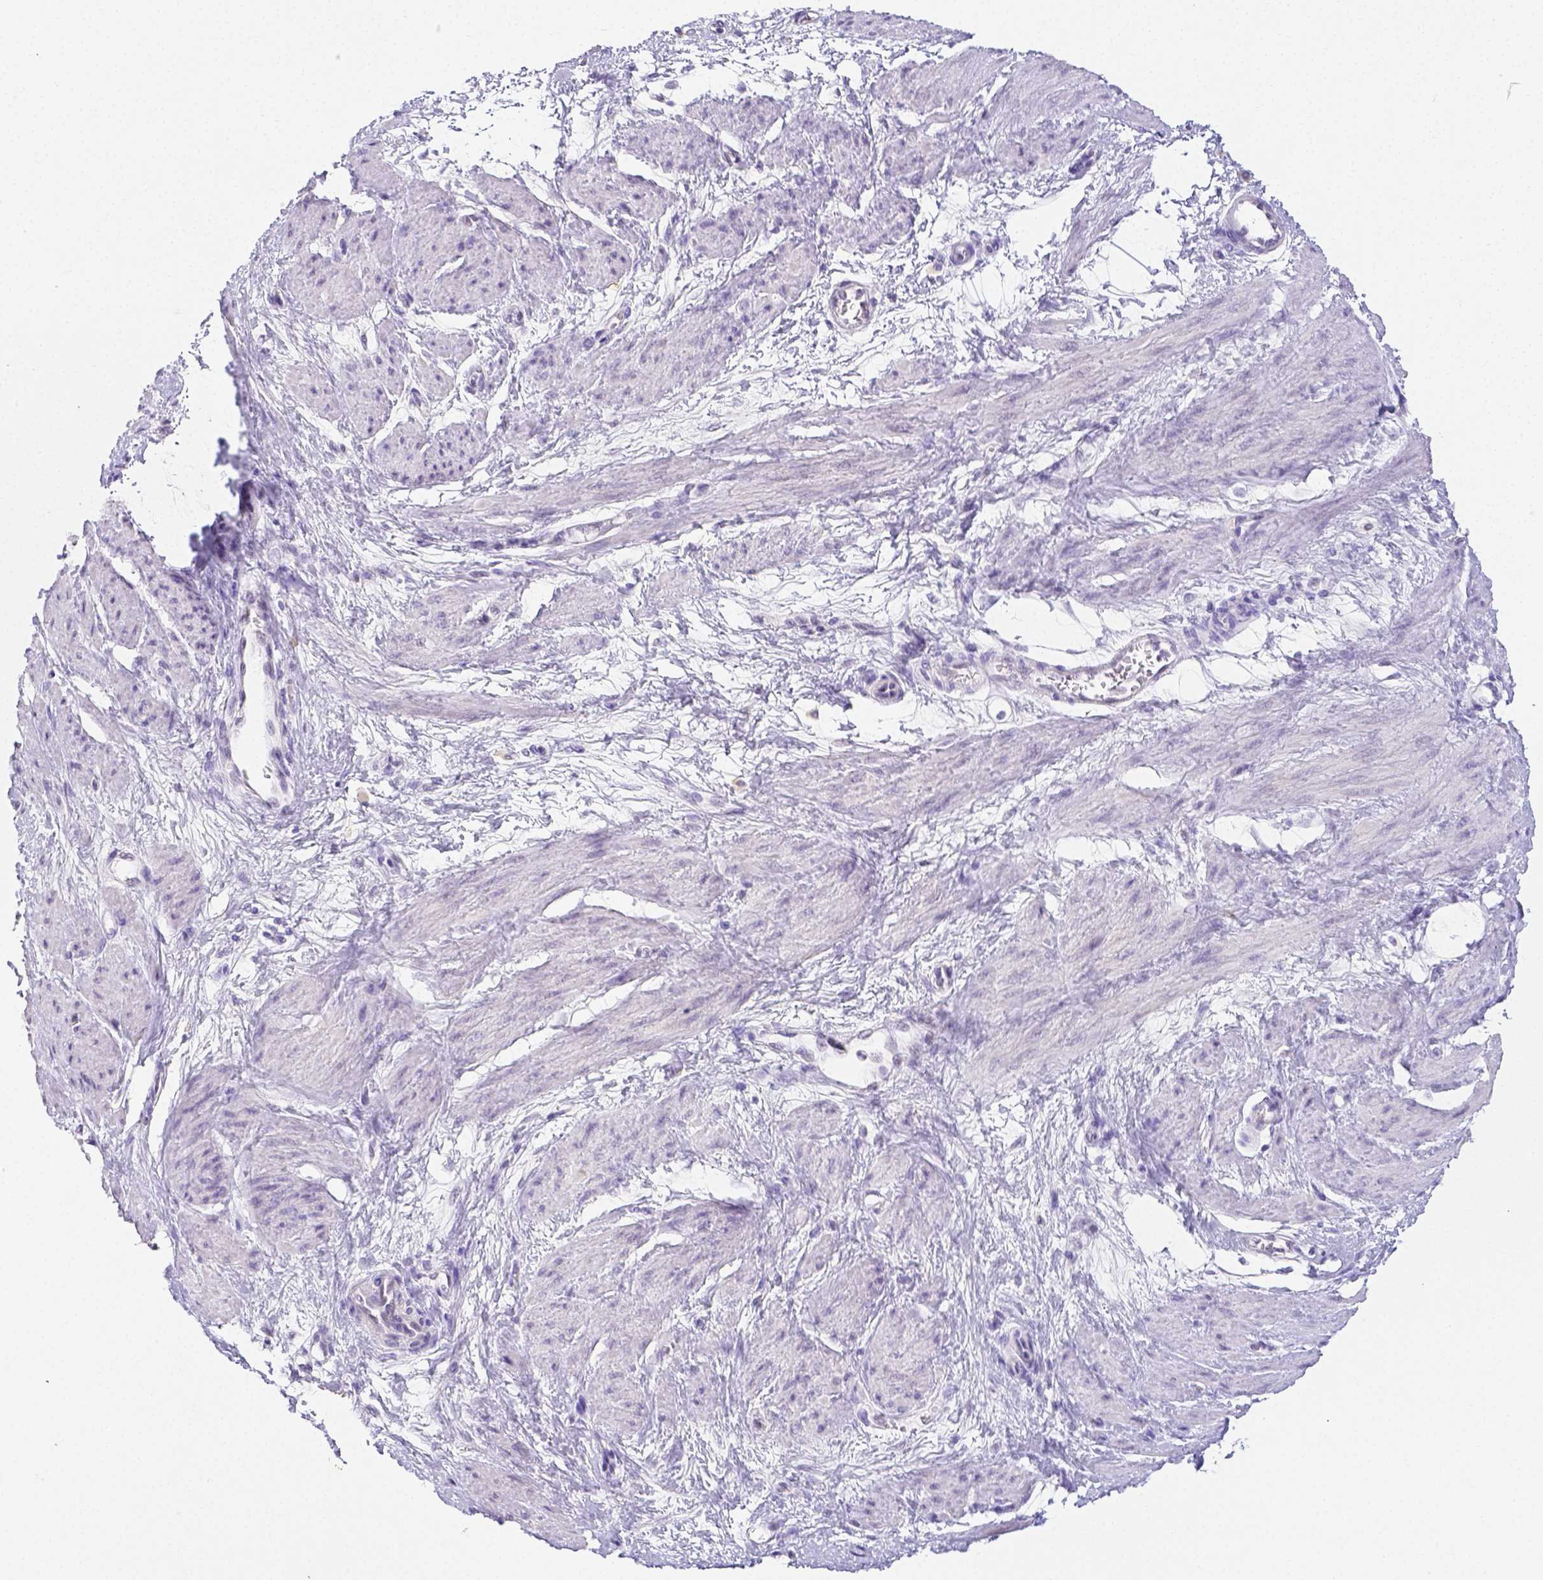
{"staining": {"intensity": "negative", "quantity": "none", "location": "none"}, "tissue": "smooth muscle", "cell_type": "Smooth muscle cells", "image_type": "normal", "snomed": [{"axis": "morphology", "description": "Normal tissue, NOS"}, {"axis": "topography", "description": "Smooth muscle"}, {"axis": "topography", "description": "Uterus"}], "caption": "Human smooth muscle stained for a protein using immunohistochemistry (IHC) exhibits no staining in smooth muscle cells.", "gene": "ARHGAP36", "patient": {"sex": "female", "age": 39}}